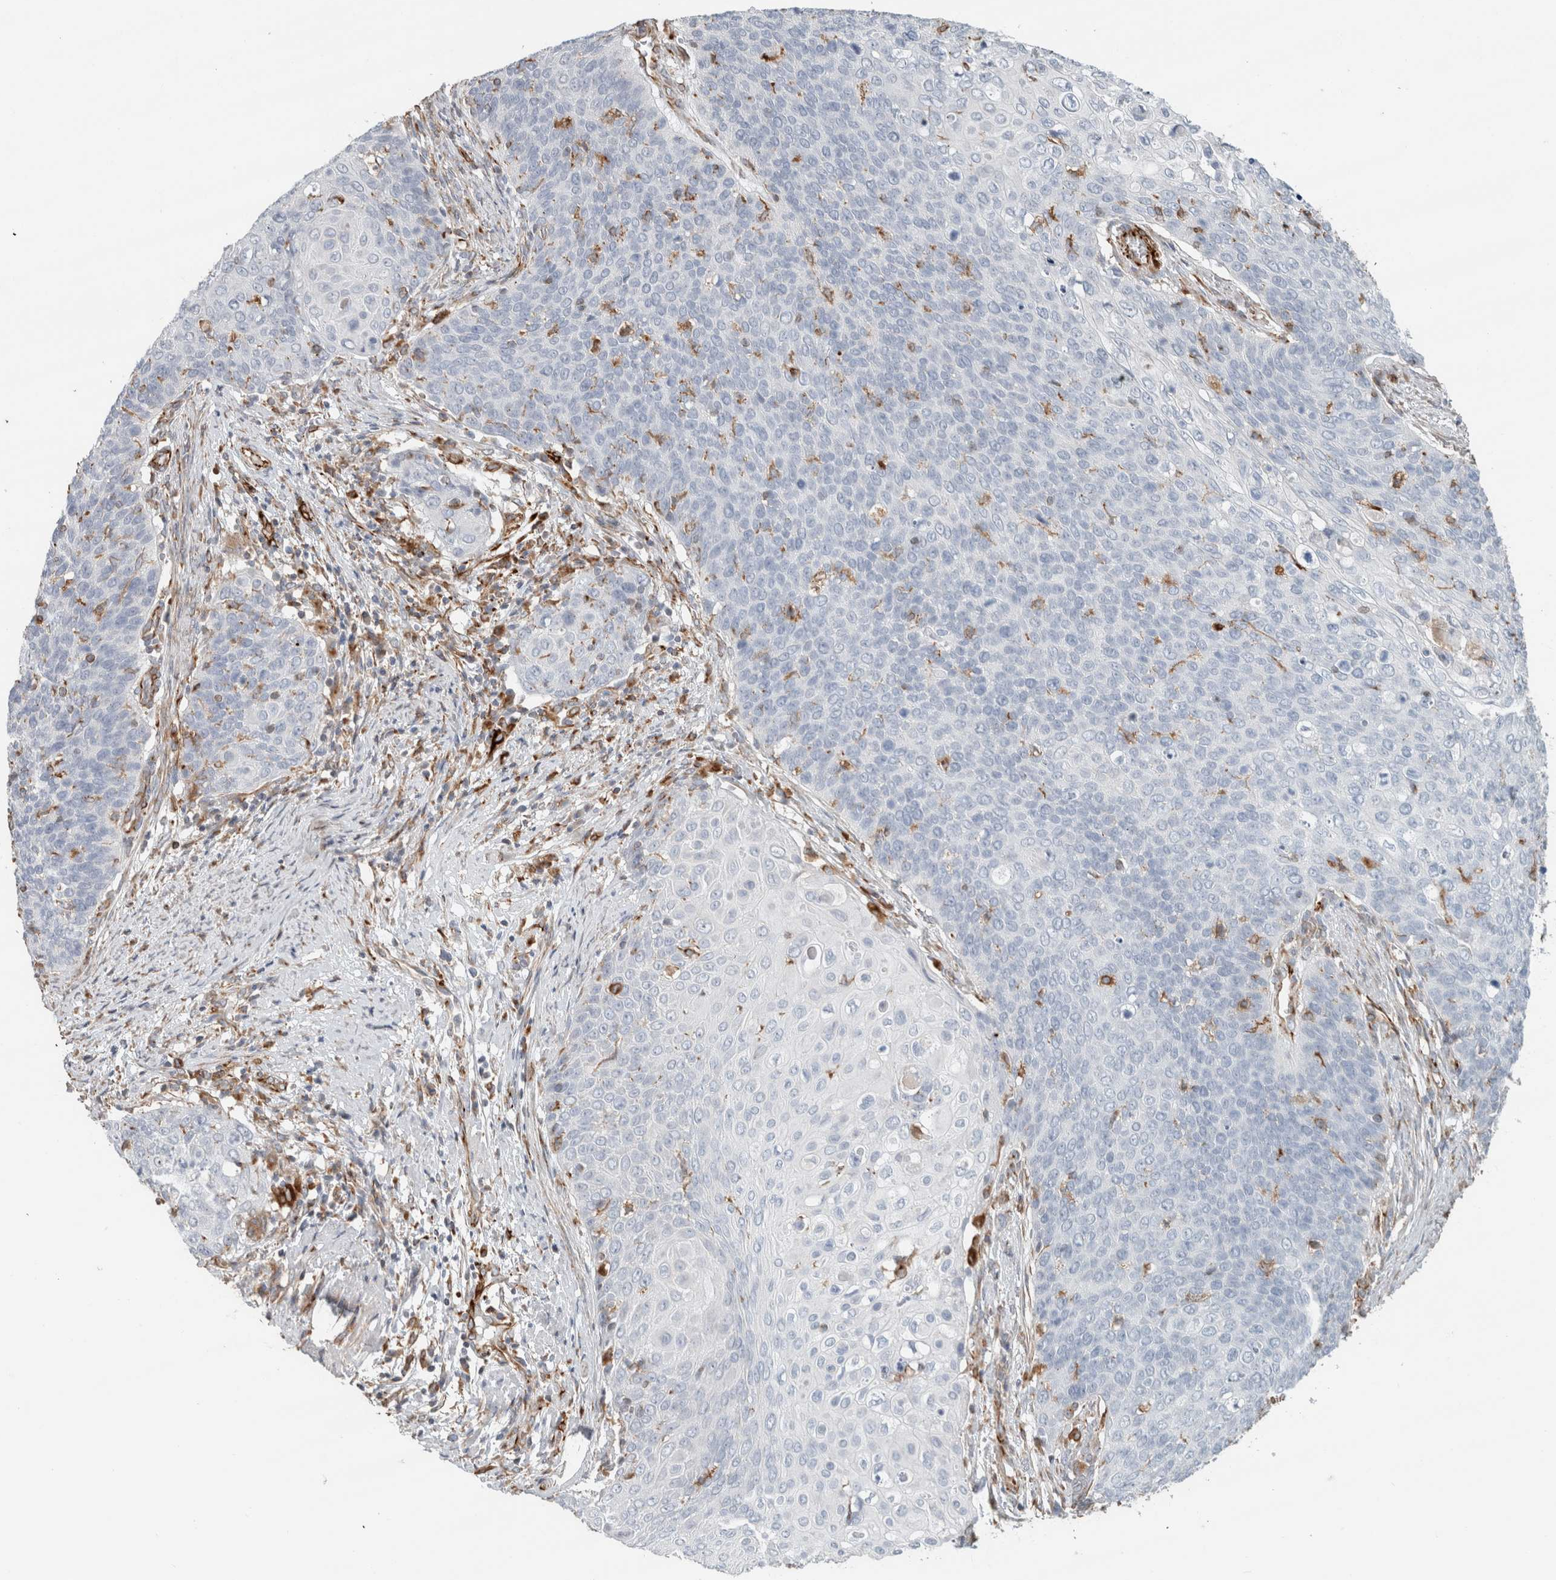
{"staining": {"intensity": "negative", "quantity": "none", "location": "none"}, "tissue": "cervical cancer", "cell_type": "Tumor cells", "image_type": "cancer", "snomed": [{"axis": "morphology", "description": "Squamous cell carcinoma, NOS"}, {"axis": "topography", "description": "Cervix"}], "caption": "Tumor cells are negative for brown protein staining in cervical cancer (squamous cell carcinoma).", "gene": "LY86", "patient": {"sex": "female", "age": 39}}